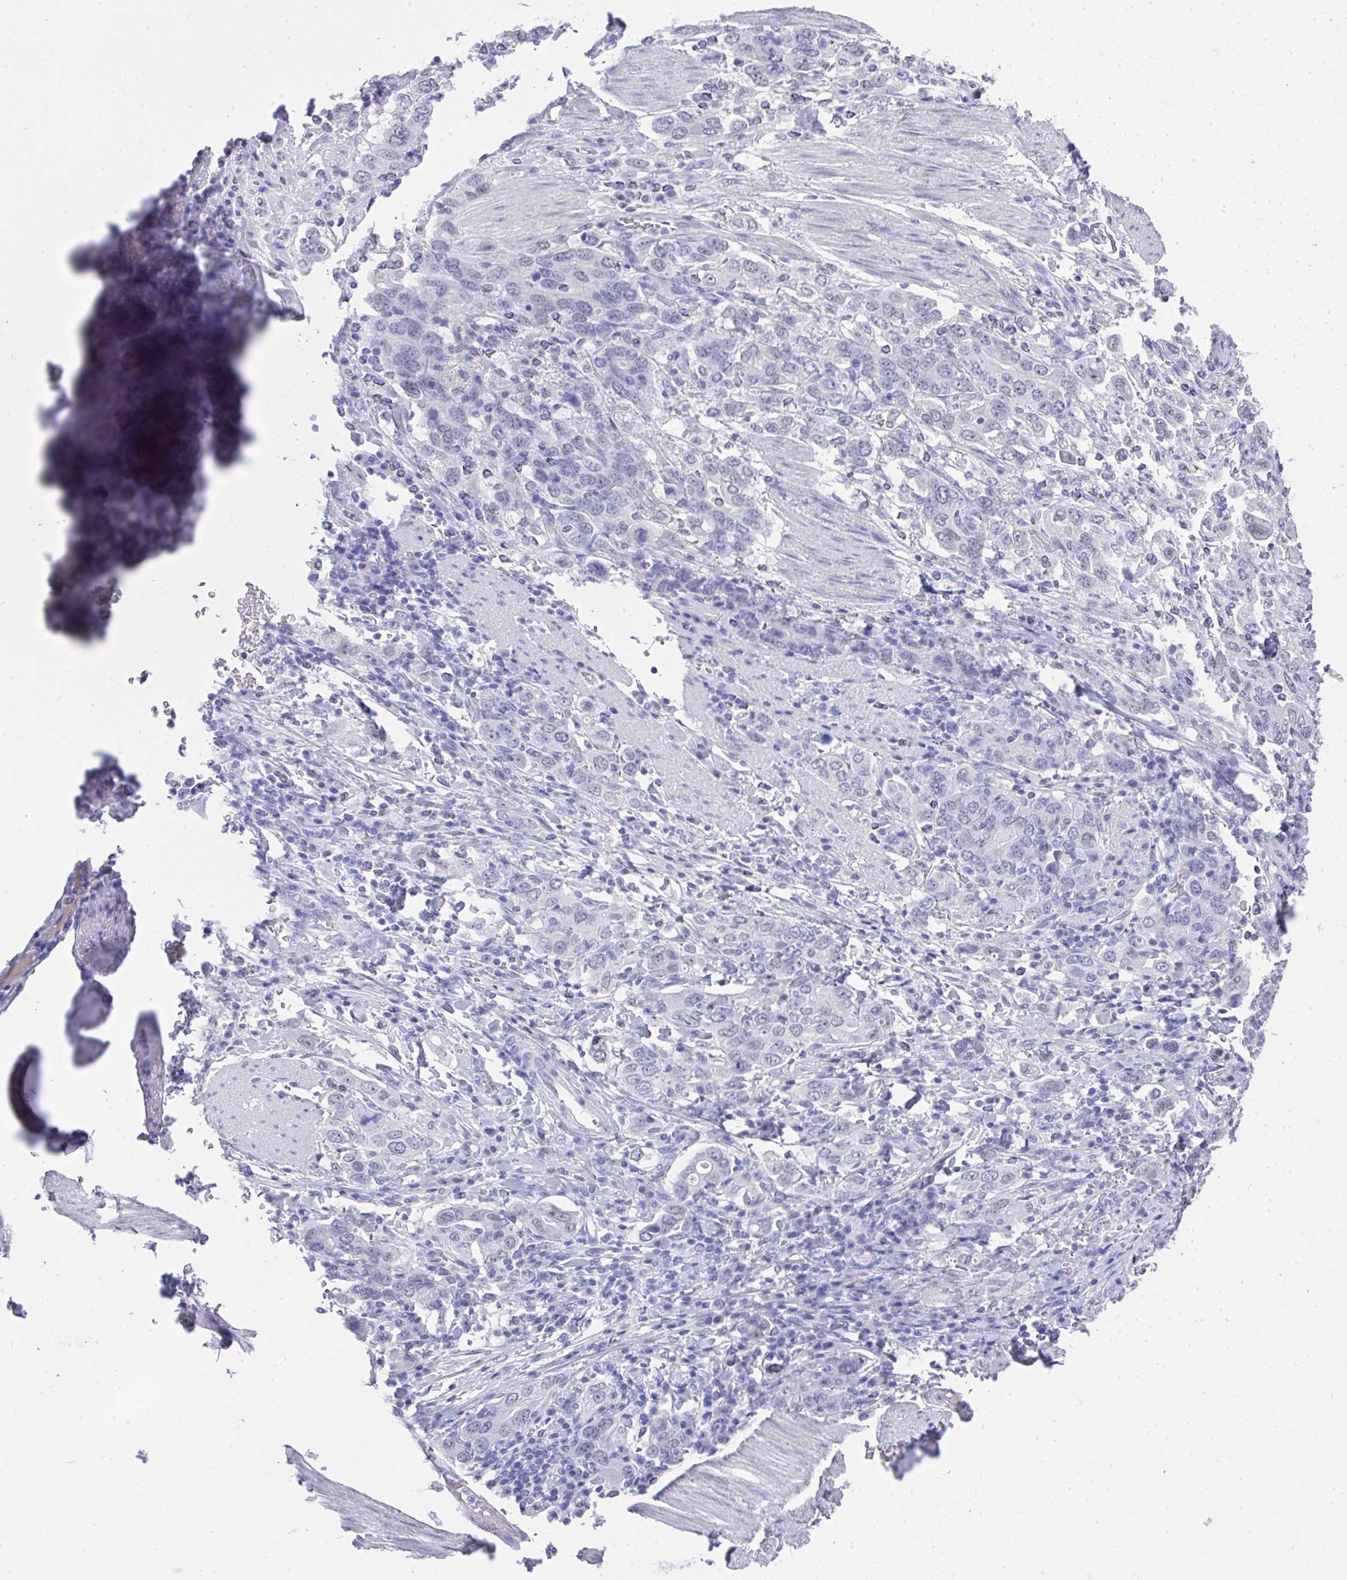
{"staining": {"intensity": "negative", "quantity": "none", "location": "none"}, "tissue": "stomach cancer", "cell_type": "Tumor cells", "image_type": "cancer", "snomed": [{"axis": "morphology", "description": "Adenocarcinoma, NOS"}, {"axis": "topography", "description": "Stomach, upper"}, {"axis": "topography", "description": "Stomach"}], "caption": "A high-resolution photomicrograph shows immunohistochemistry staining of stomach adenocarcinoma, which demonstrates no significant expression in tumor cells.", "gene": "MS4A12", "patient": {"sex": "male", "age": 62}}